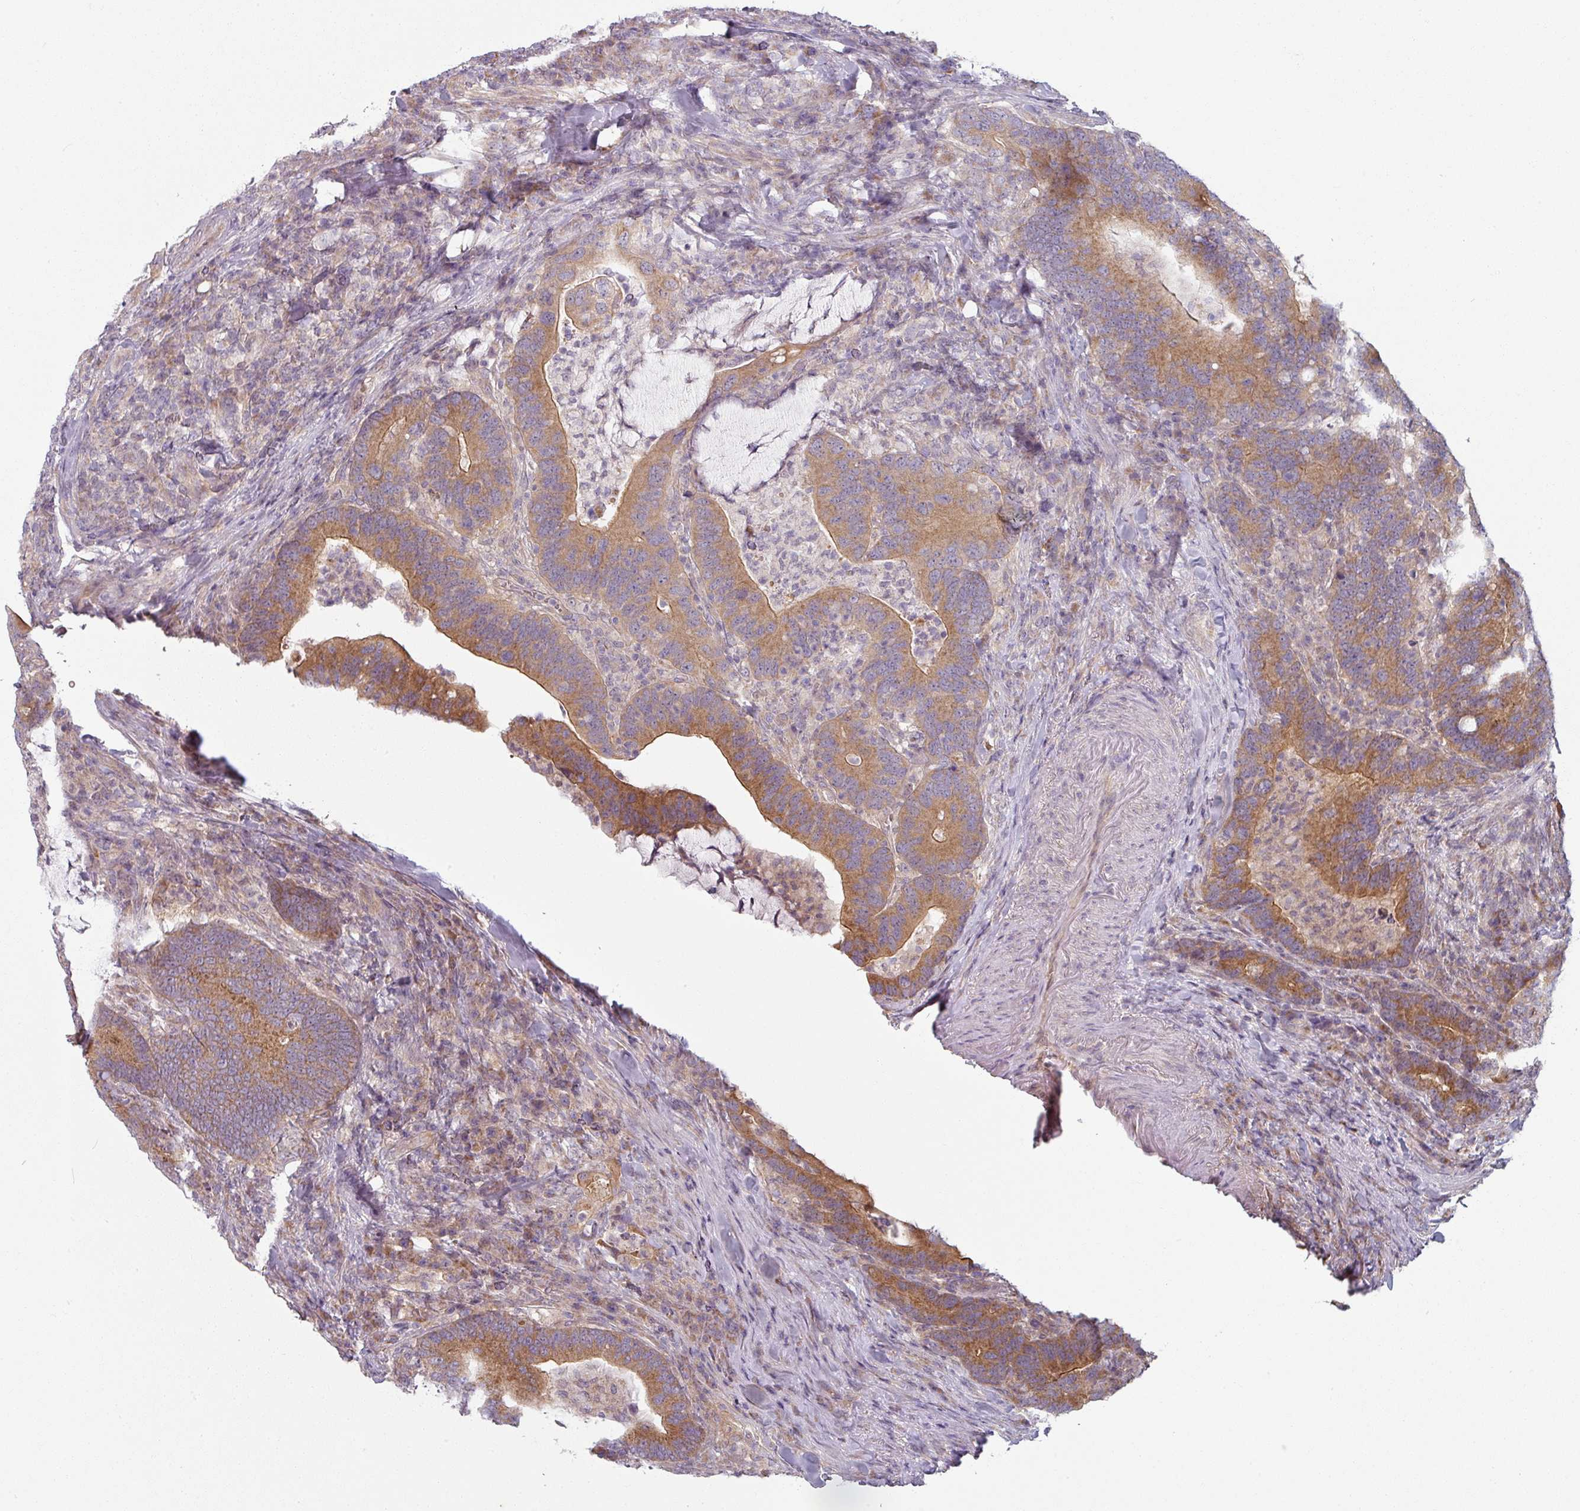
{"staining": {"intensity": "moderate", "quantity": ">75%", "location": "cytoplasmic/membranous"}, "tissue": "colorectal cancer", "cell_type": "Tumor cells", "image_type": "cancer", "snomed": [{"axis": "morphology", "description": "Adenocarcinoma, NOS"}, {"axis": "topography", "description": "Colon"}], "caption": "IHC histopathology image of human colorectal cancer (adenocarcinoma) stained for a protein (brown), which demonstrates medium levels of moderate cytoplasmic/membranous expression in about >75% of tumor cells.", "gene": "PLEKHJ1", "patient": {"sex": "female", "age": 66}}